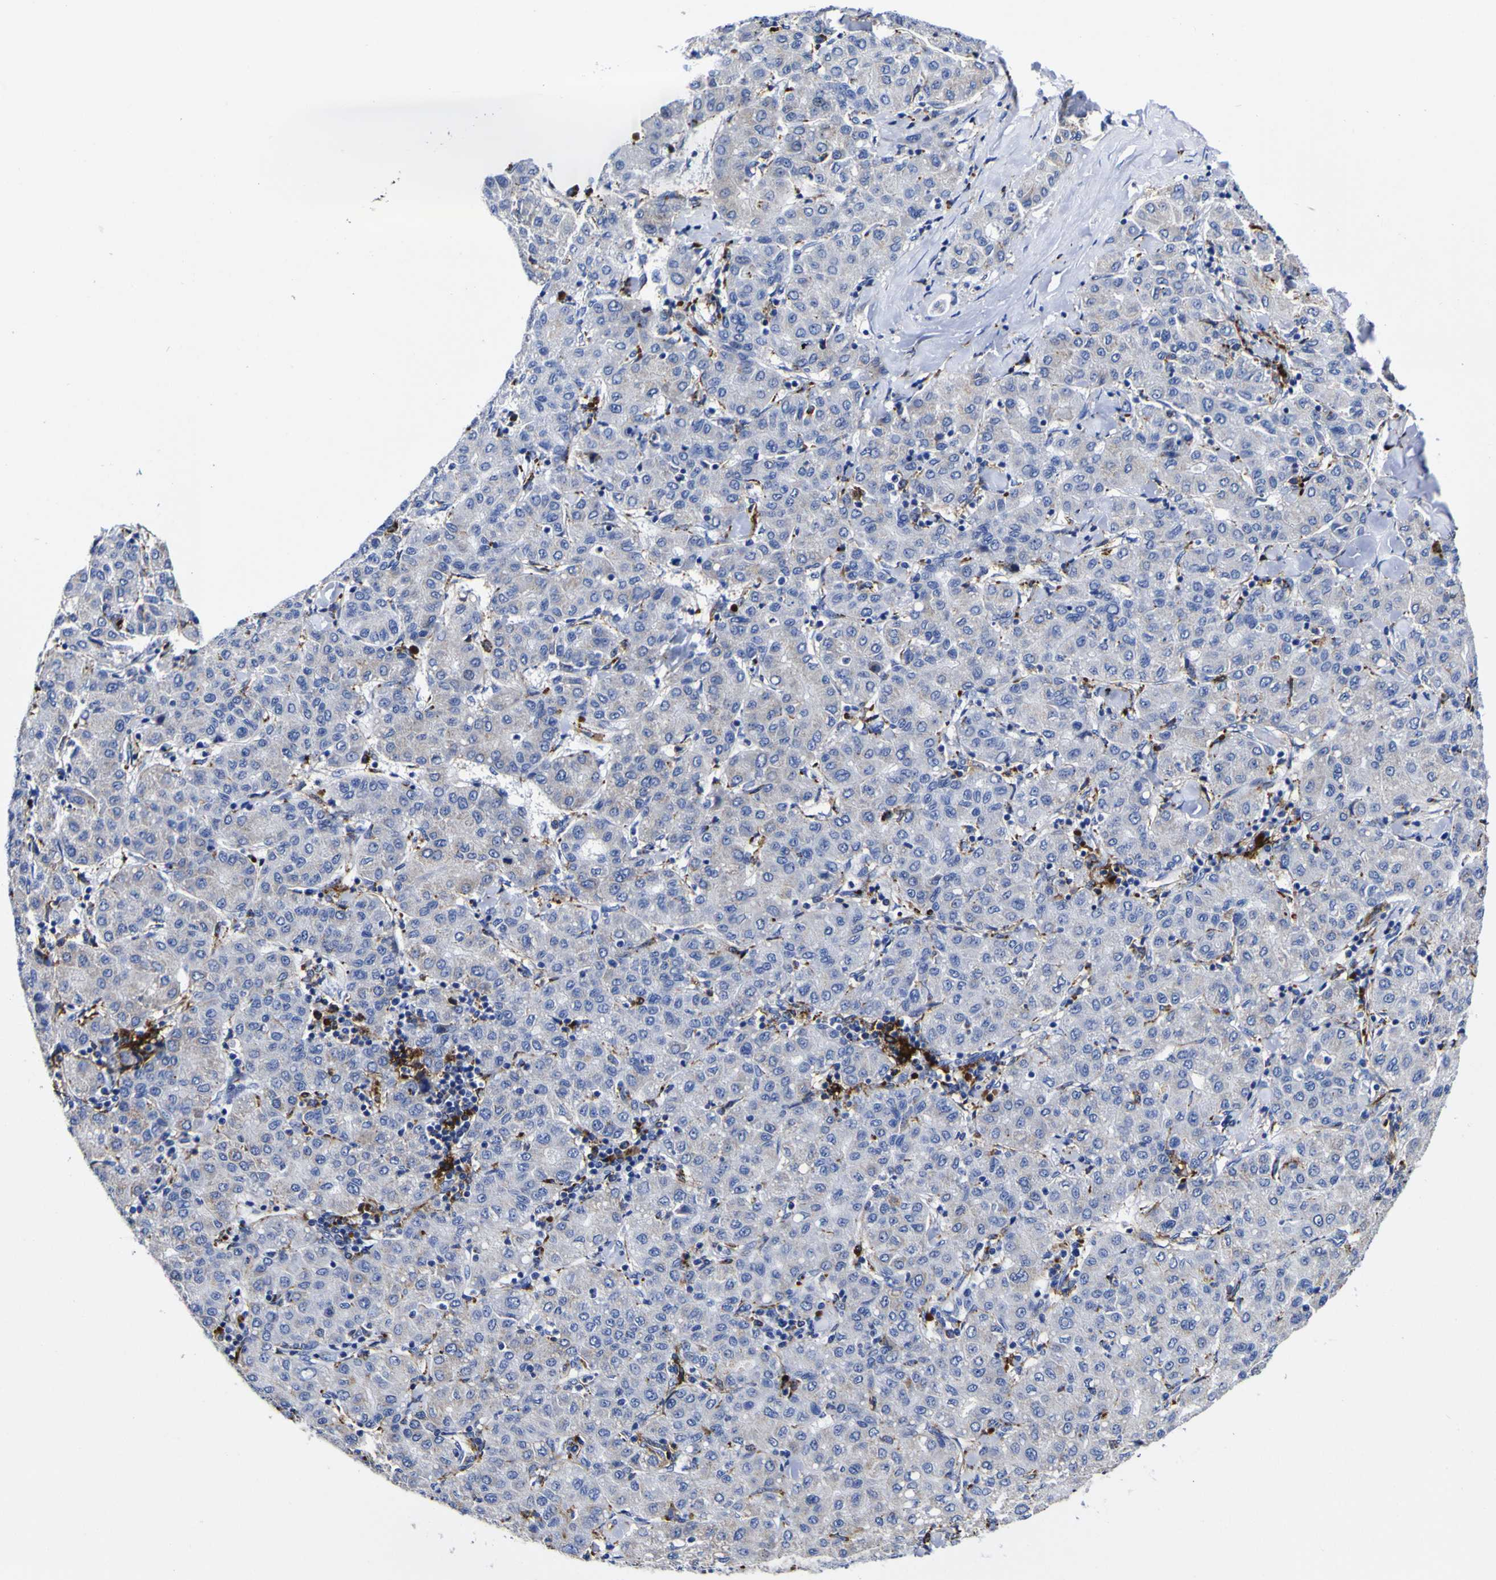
{"staining": {"intensity": "negative", "quantity": "none", "location": "none"}, "tissue": "liver cancer", "cell_type": "Tumor cells", "image_type": "cancer", "snomed": [{"axis": "morphology", "description": "Carcinoma, Hepatocellular, NOS"}, {"axis": "topography", "description": "Liver"}], "caption": "Tumor cells are negative for brown protein staining in hepatocellular carcinoma (liver).", "gene": "HLA-DQA1", "patient": {"sex": "male", "age": 65}}